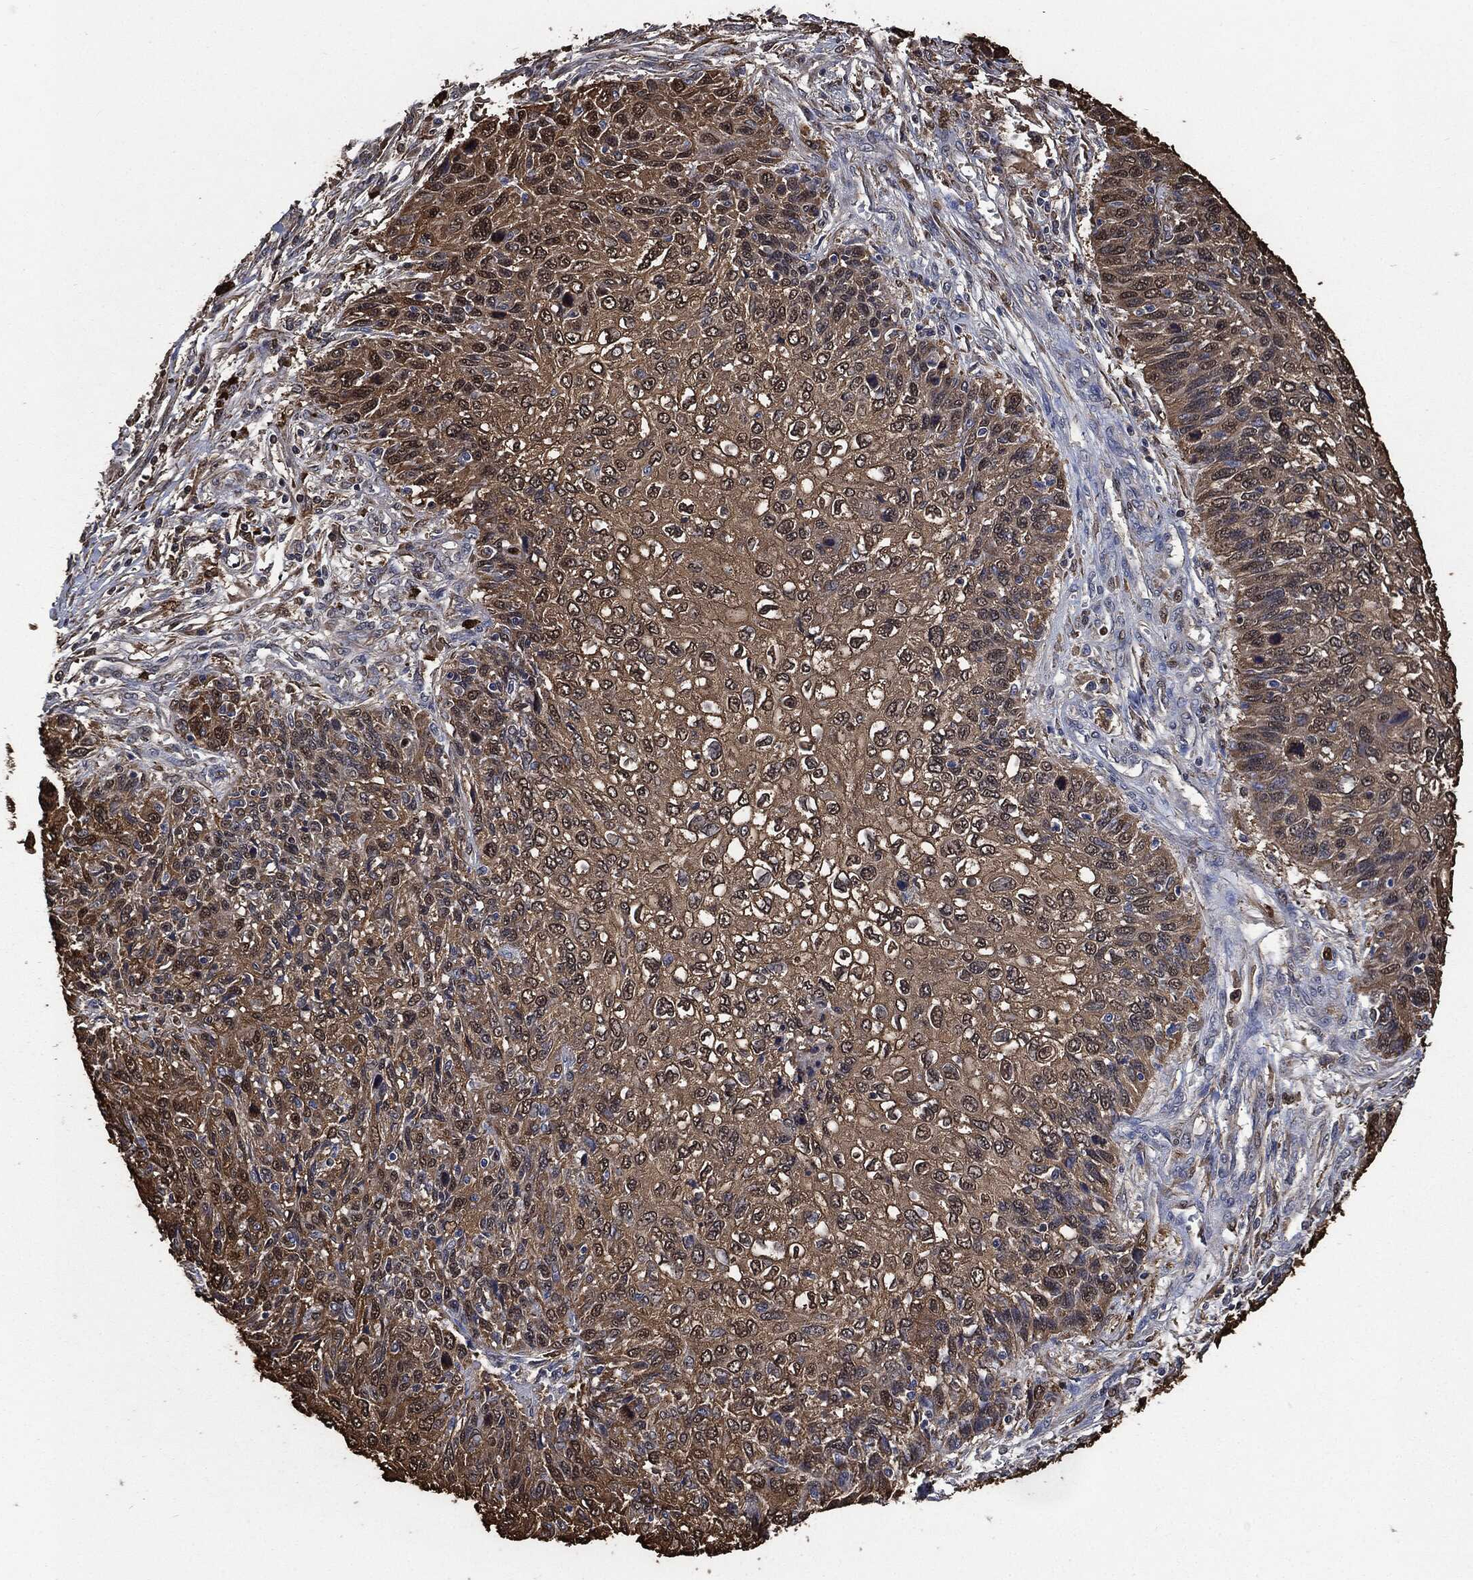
{"staining": {"intensity": "moderate", "quantity": "25%-75%", "location": "nuclear"}, "tissue": "skin cancer", "cell_type": "Tumor cells", "image_type": "cancer", "snomed": [{"axis": "morphology", "description": "Squamous cell carcinoma, NOS"}, {"axis": "topography", "description": "Skin"}], "caption": "A photomicrograph of human squamous cell carcinoma (skin) stained for a protein exhibits moderate nuclear brown staining in tumor cells. Nuclei are stained in blue.", "gene": "S100A9", "patient": {"sex": "male", "age": 92}}